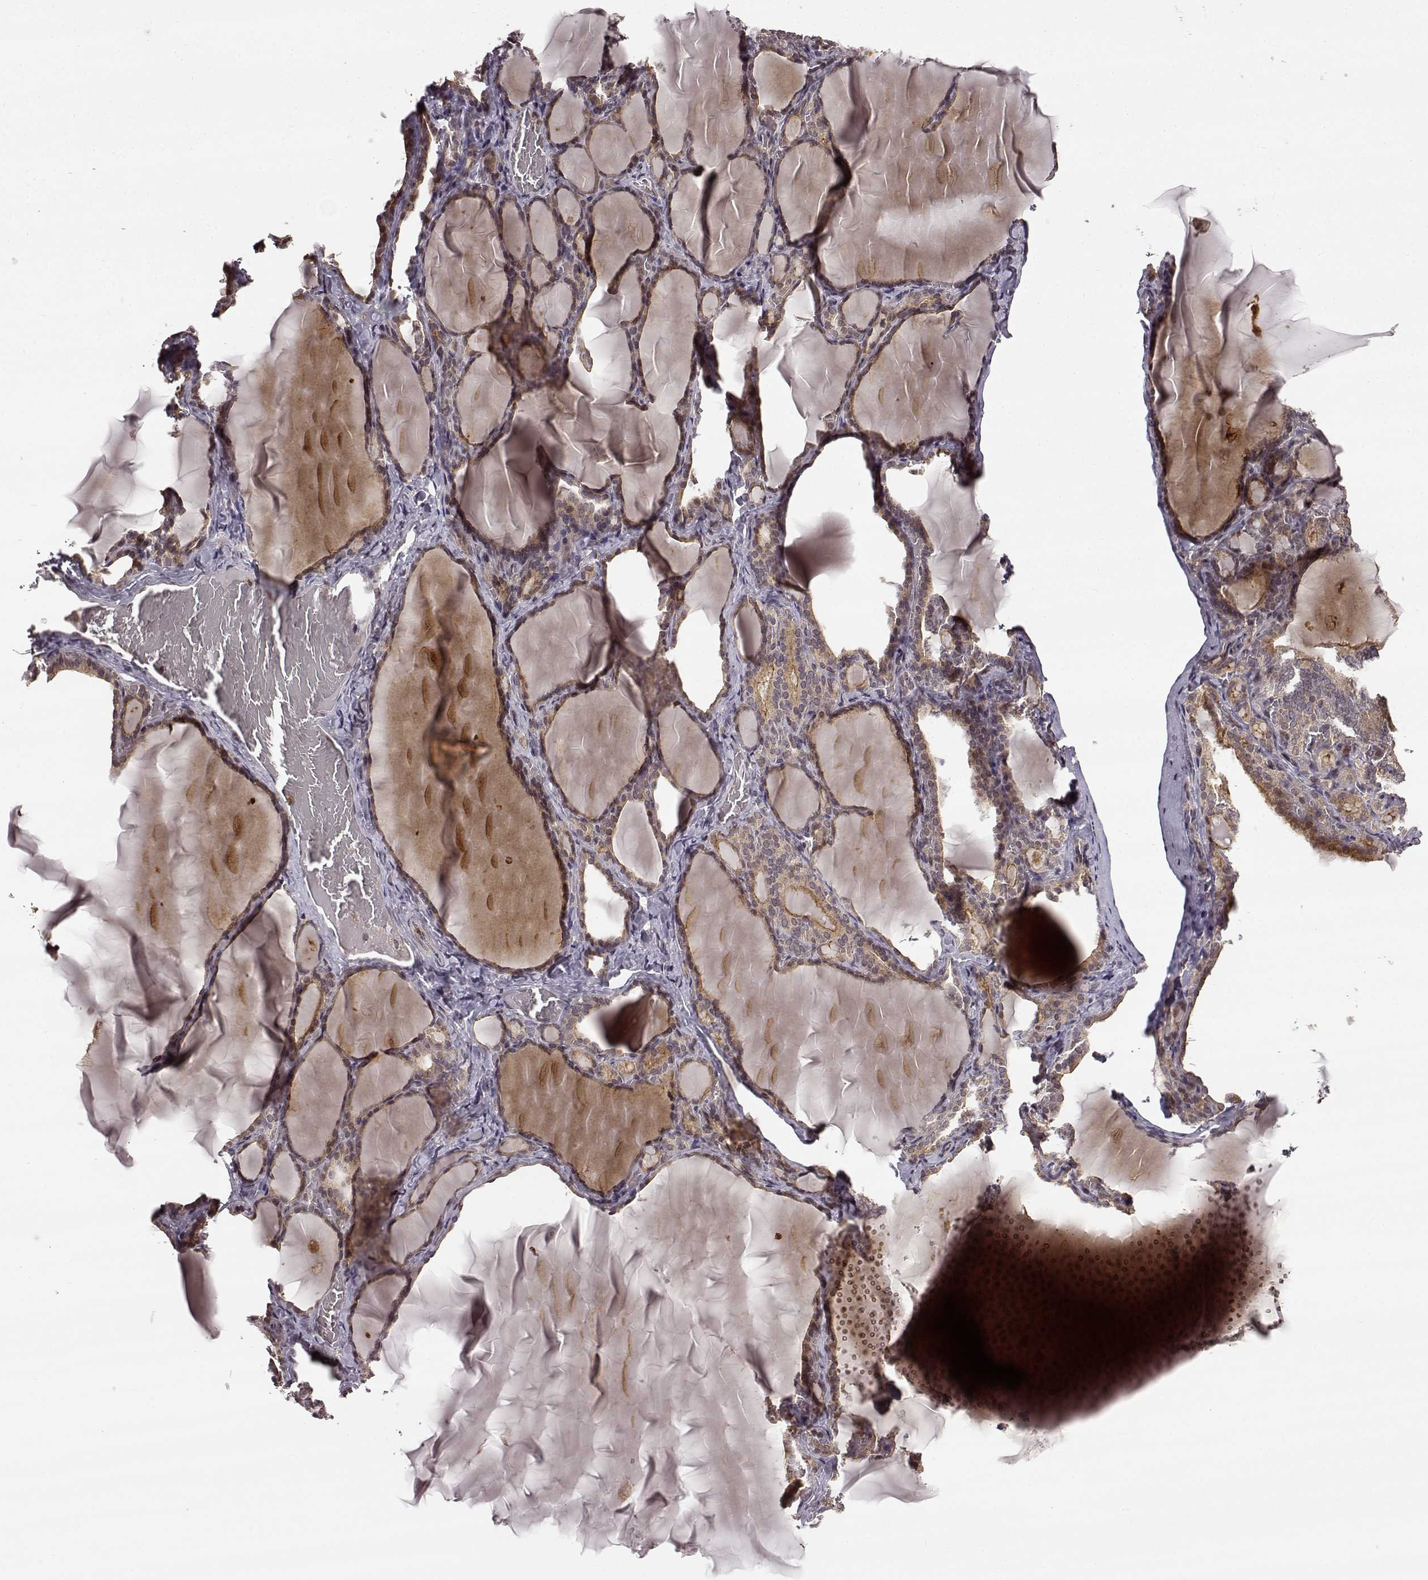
{"staining": {"intensity": "moderate", "quantity": "25%-75%", "location": "cytoplasmic/membranous"}, "tissue": "thyroid gland", "cell_type": "Glandular cells", "image_type": "normal", "snomed": [{"axis": "morphology", "description": "Normal tissue, NOS"}, {"axis": "morphology", "description": "Hyperplasia, NOS"}, {"axis": "topography", "description": "Thyroid gland"}], "caption": "Brown immunohistochemical staining in benign thyroid gland shows moderate cytoplasmic/membranous staining in about 25%-75% of glandular cells.", "gene": "TRMU", "patient": {"sex": "female", "age": 27}}